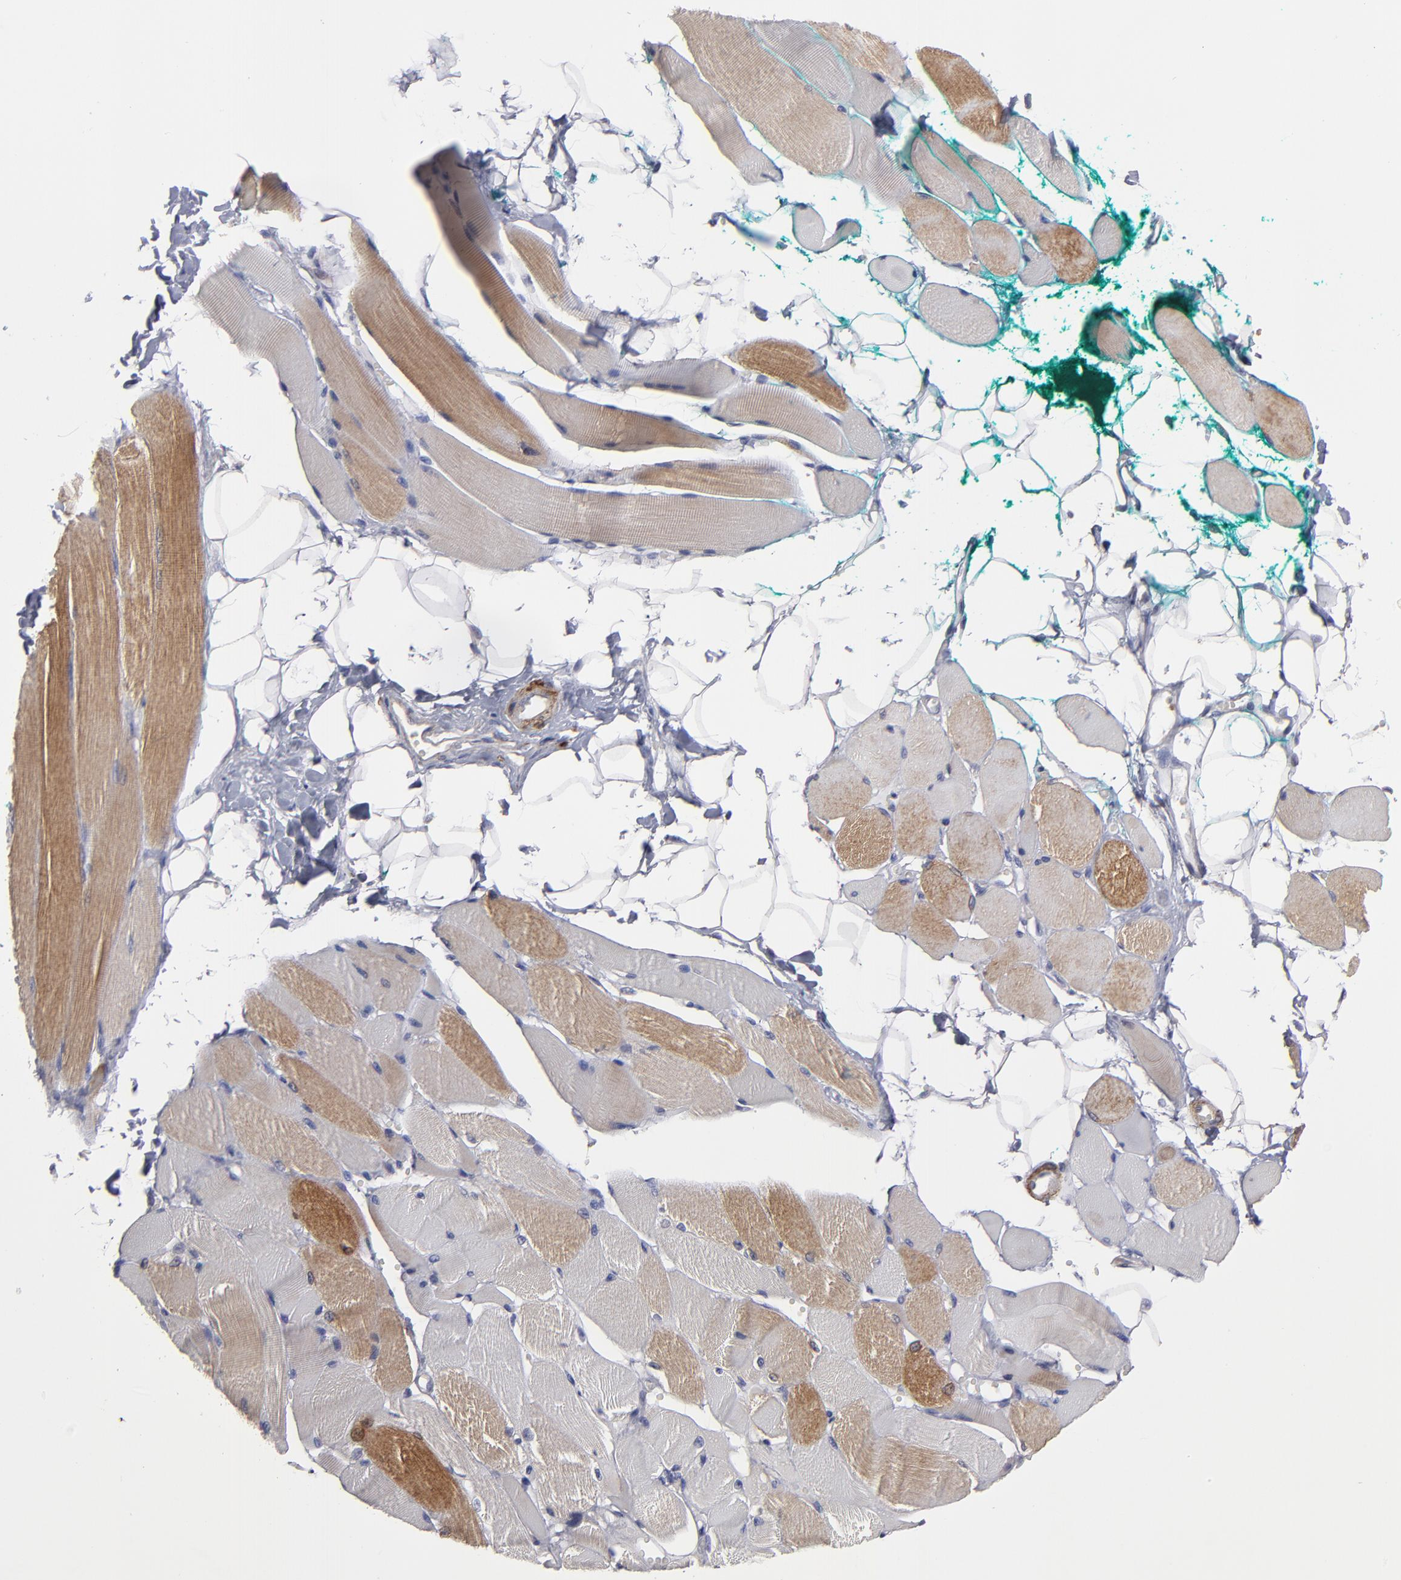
{"staining": {"intensity": "moderate", "quantity": "25%-75%", "location": "cytoplasmic/membranous"}, "tissue": "skeletal muscle", "cell_type": "Myocytes", "image_type": "normal", "snomed": [{"axis": "morphology", "description": "Normal tissue, NOS"}, {"axis": "topography", "description": "Skeletal muscle"}, {"axis": "topography", "description": "Peripheral nerve tissue"}], "caption": "Immunohistochemical staining of unremarkable human skeletal muscle demonstrates medium levels of moderate cytoplasmic/membranous positivity in about 25%-75% of myocytes.", "gene": "SLMAP", "patient": {"sex": "female", "age": 84}}